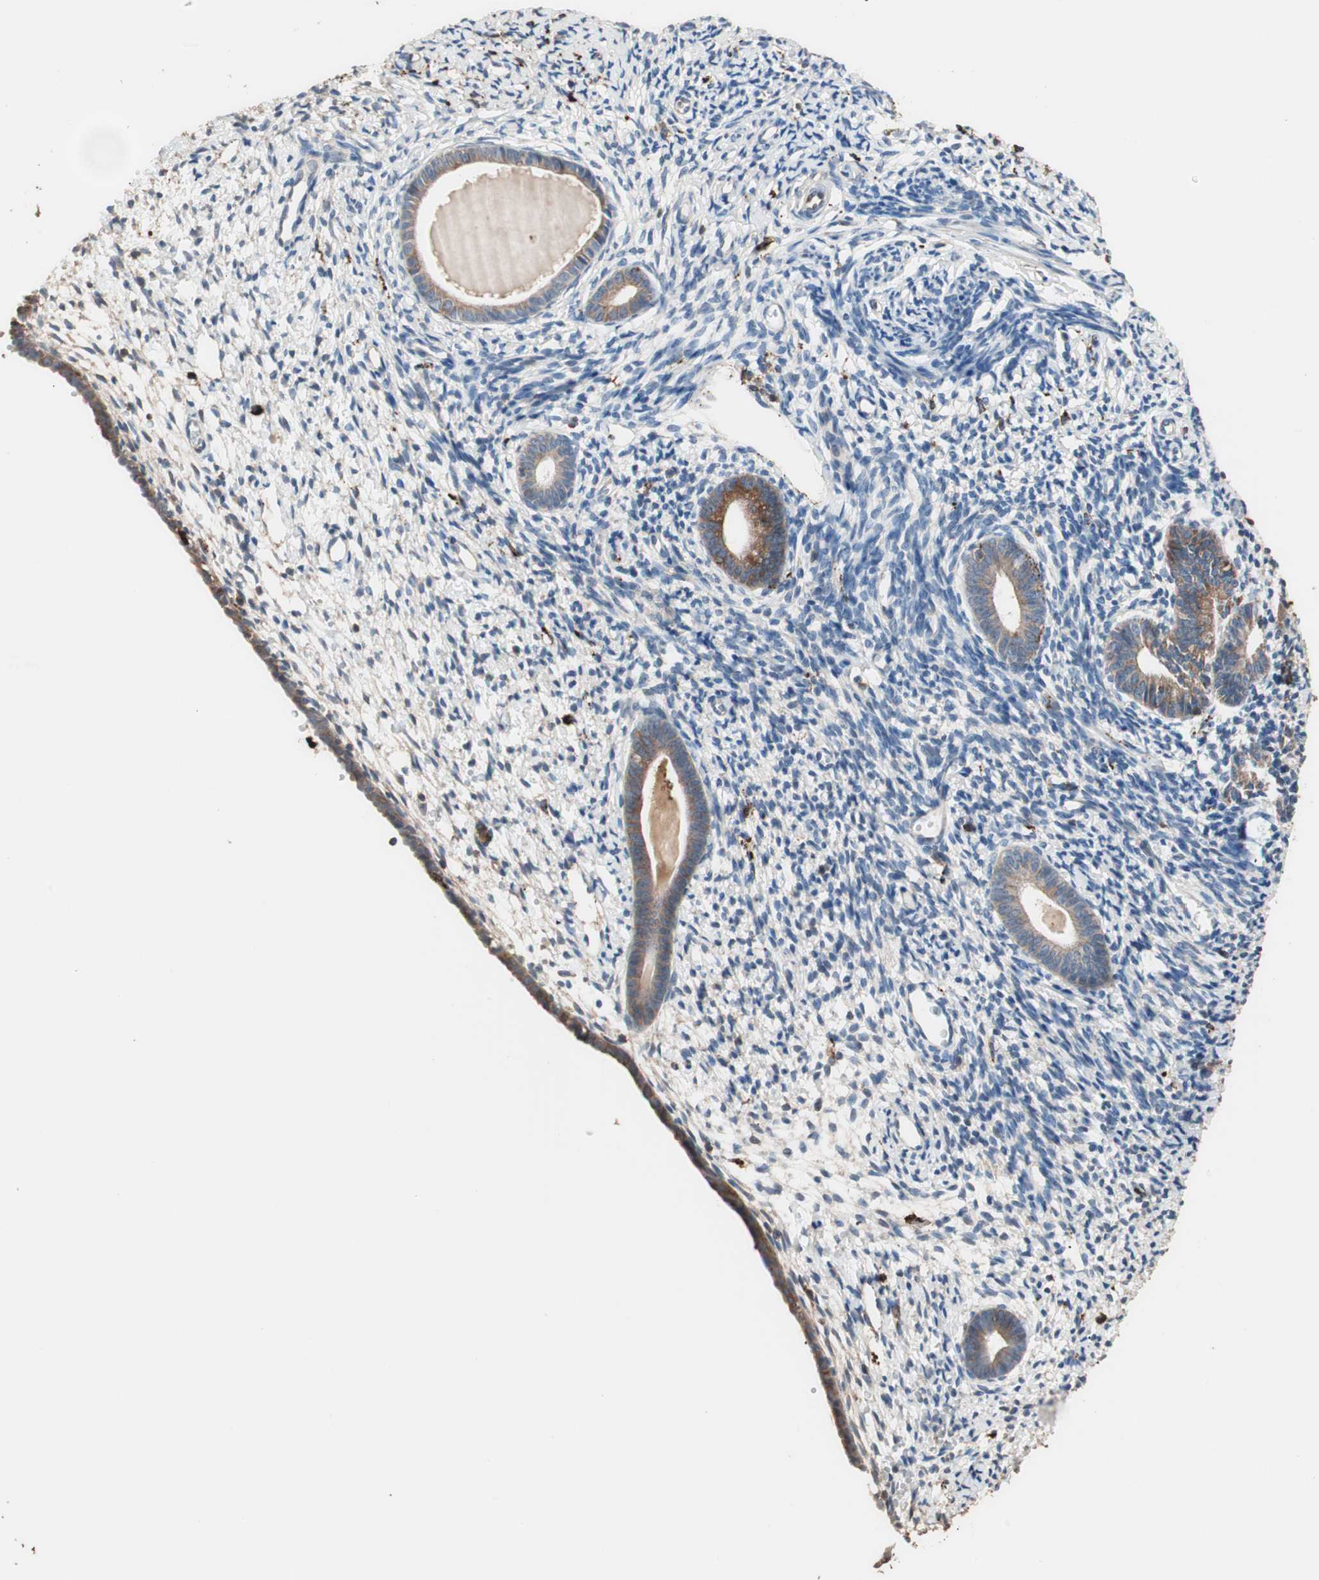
{"staining": {"intensity": "weak", "quantity": "25%-75%", "location": "cytoplasmic/membranous"}, "tissue": "endometrium", "cell_type": "Cells in endometrial stroma", "image_type": "normal", "snomed": [{"axis": "morphology", "description": "Normal tissue, NOS"}, {"axis": "topography", "description": "Endometrium"}], "caption": "Endometrium stained with immunohistochemistry (IHC) demonstrates weak cytoplasmic/membranous positivity in approximately 25%-75% of cells in endometrial stroma. (brown staining indicates protein expression, while blue staining denotes nuclei).", "gene": "CCT3", "patient": {"sex": "female", "age": 71}}